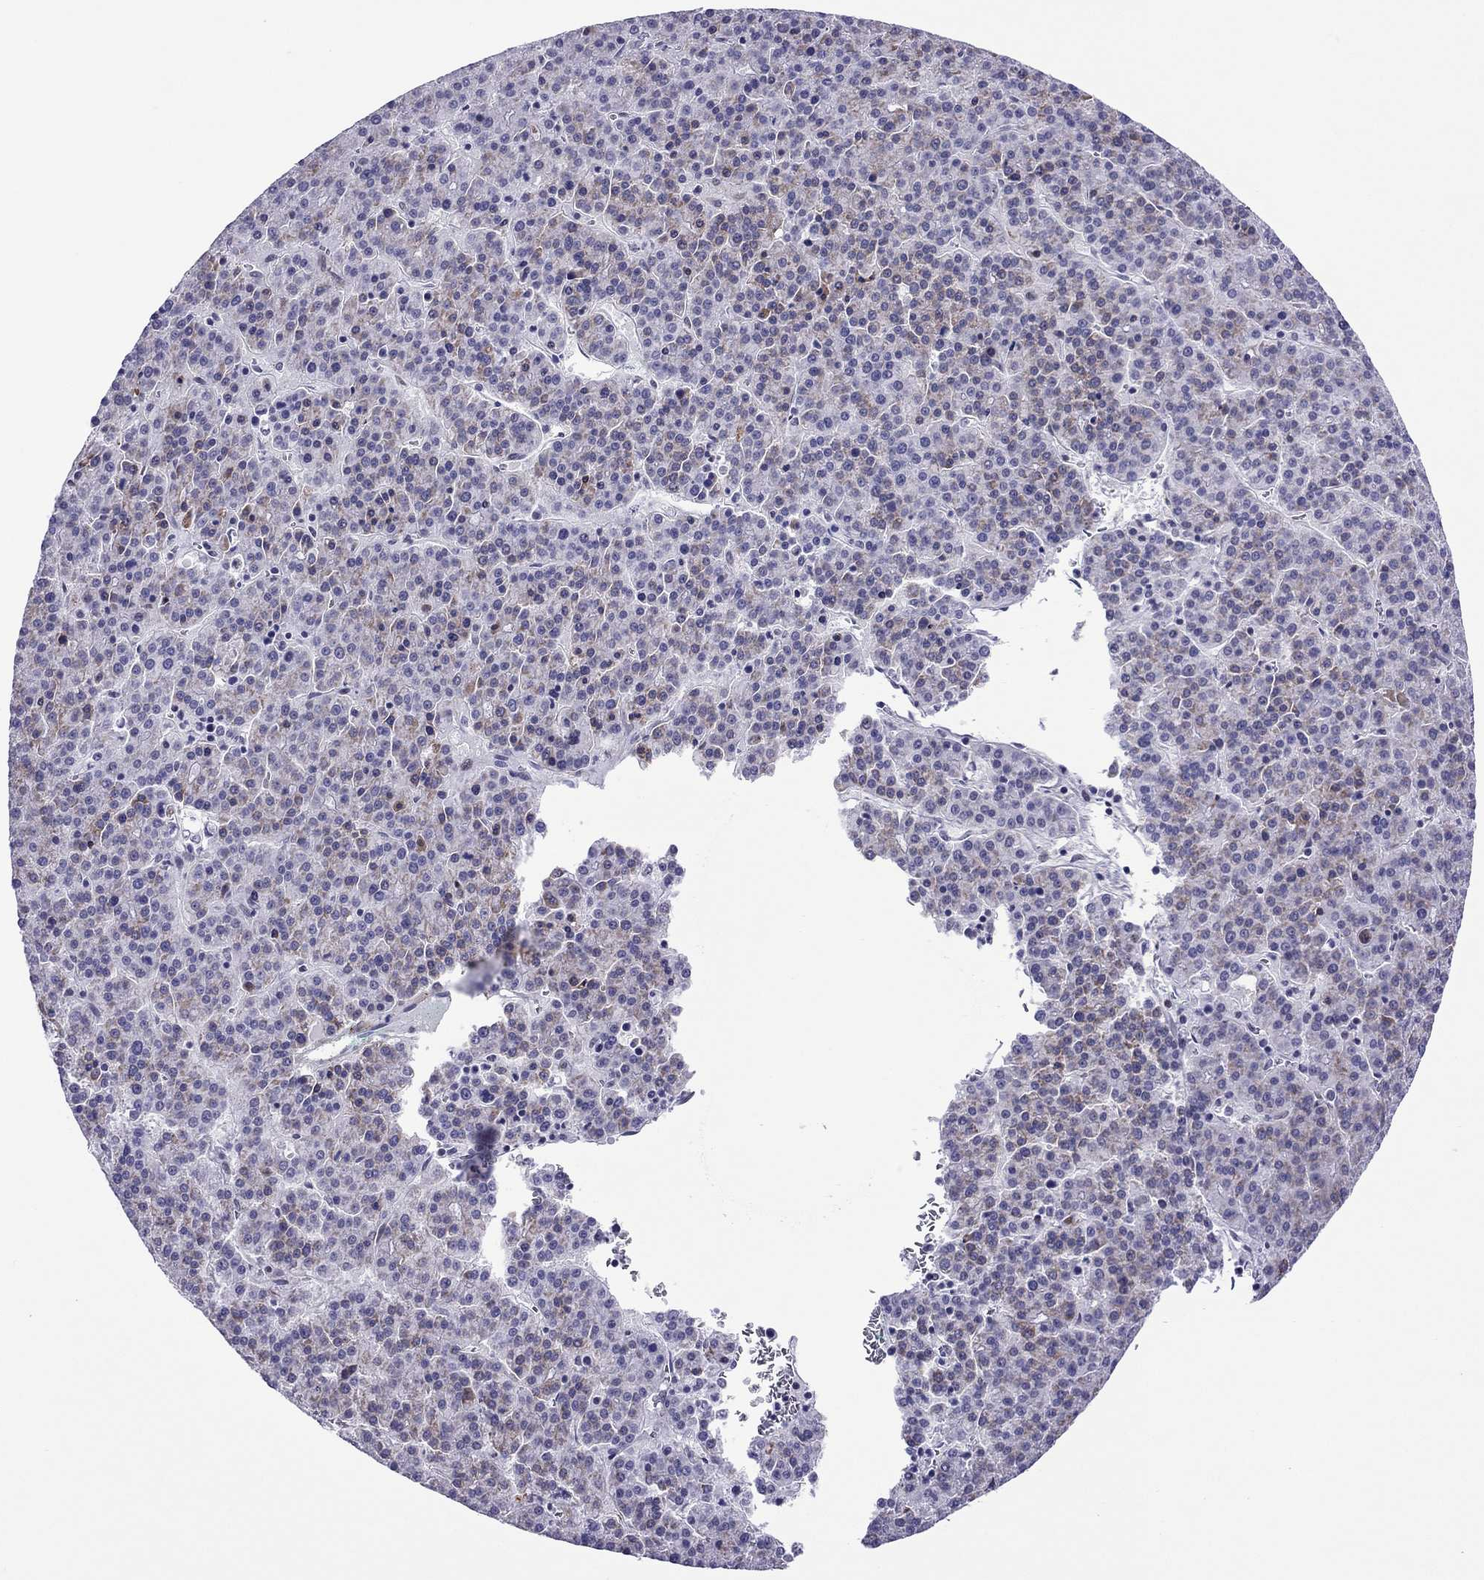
{"staining": {"intensity": "moderate", "quantity": "<25%", "location": "cytoplasmic/membranous"}, "tissue": "liver cancer", "cell_type": "Tumor cells", "image_type": "cancer", "snomed": [{"axis": "morphology", "description": "Carcinoma, Hepatocellular, NOS"}, {"axis": "topography", "description": "Liver"}], "caption": "Immunohistochemical staining of liver cancer exhibits low levels of moderate cytoplasmic/membranous positivity in about <25% of tumor cells. (DAB = brown stain, brightfield microscopy at high magnification).", "gene": "ZNF646", "patient": {"sex": "female", "age": 58}}